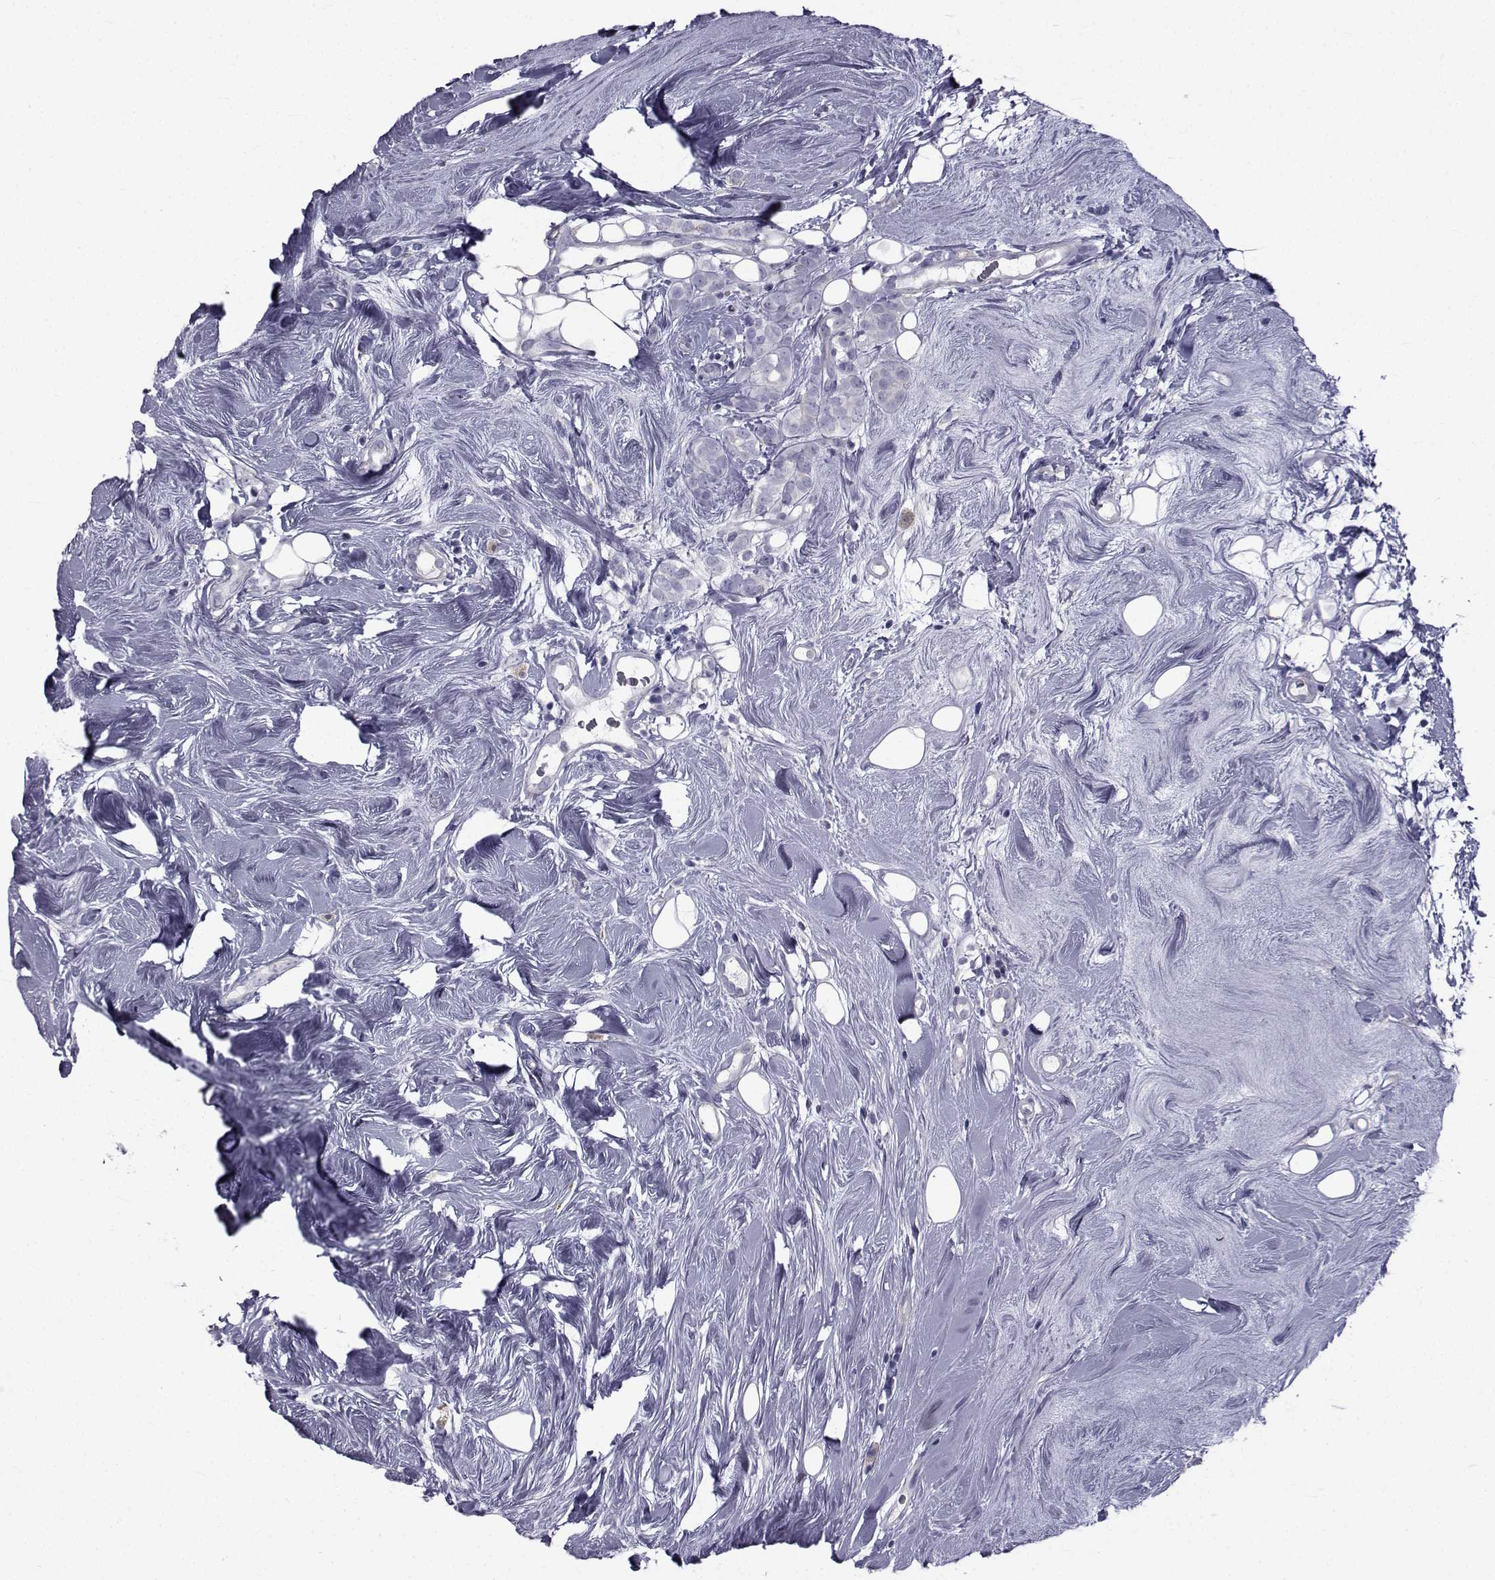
{"staining": {"intensity": "negative", "quantity": "none", "location": "none"}, "tissue": "breast cancer", "cell_type": "Tumor cells", "image_type": "cancer", "snomed": [{"axis": "morphology", "description": "Lobular carcinoma"}, {"axis": "topography", "description": "Breast"}], "caption": "An immunohistochemistry image of breast cancer is shown. There is no staining in tumor cells of breast cancer.", "gene": "FDXR", "patient": {"sex": "female", "age": 49}}